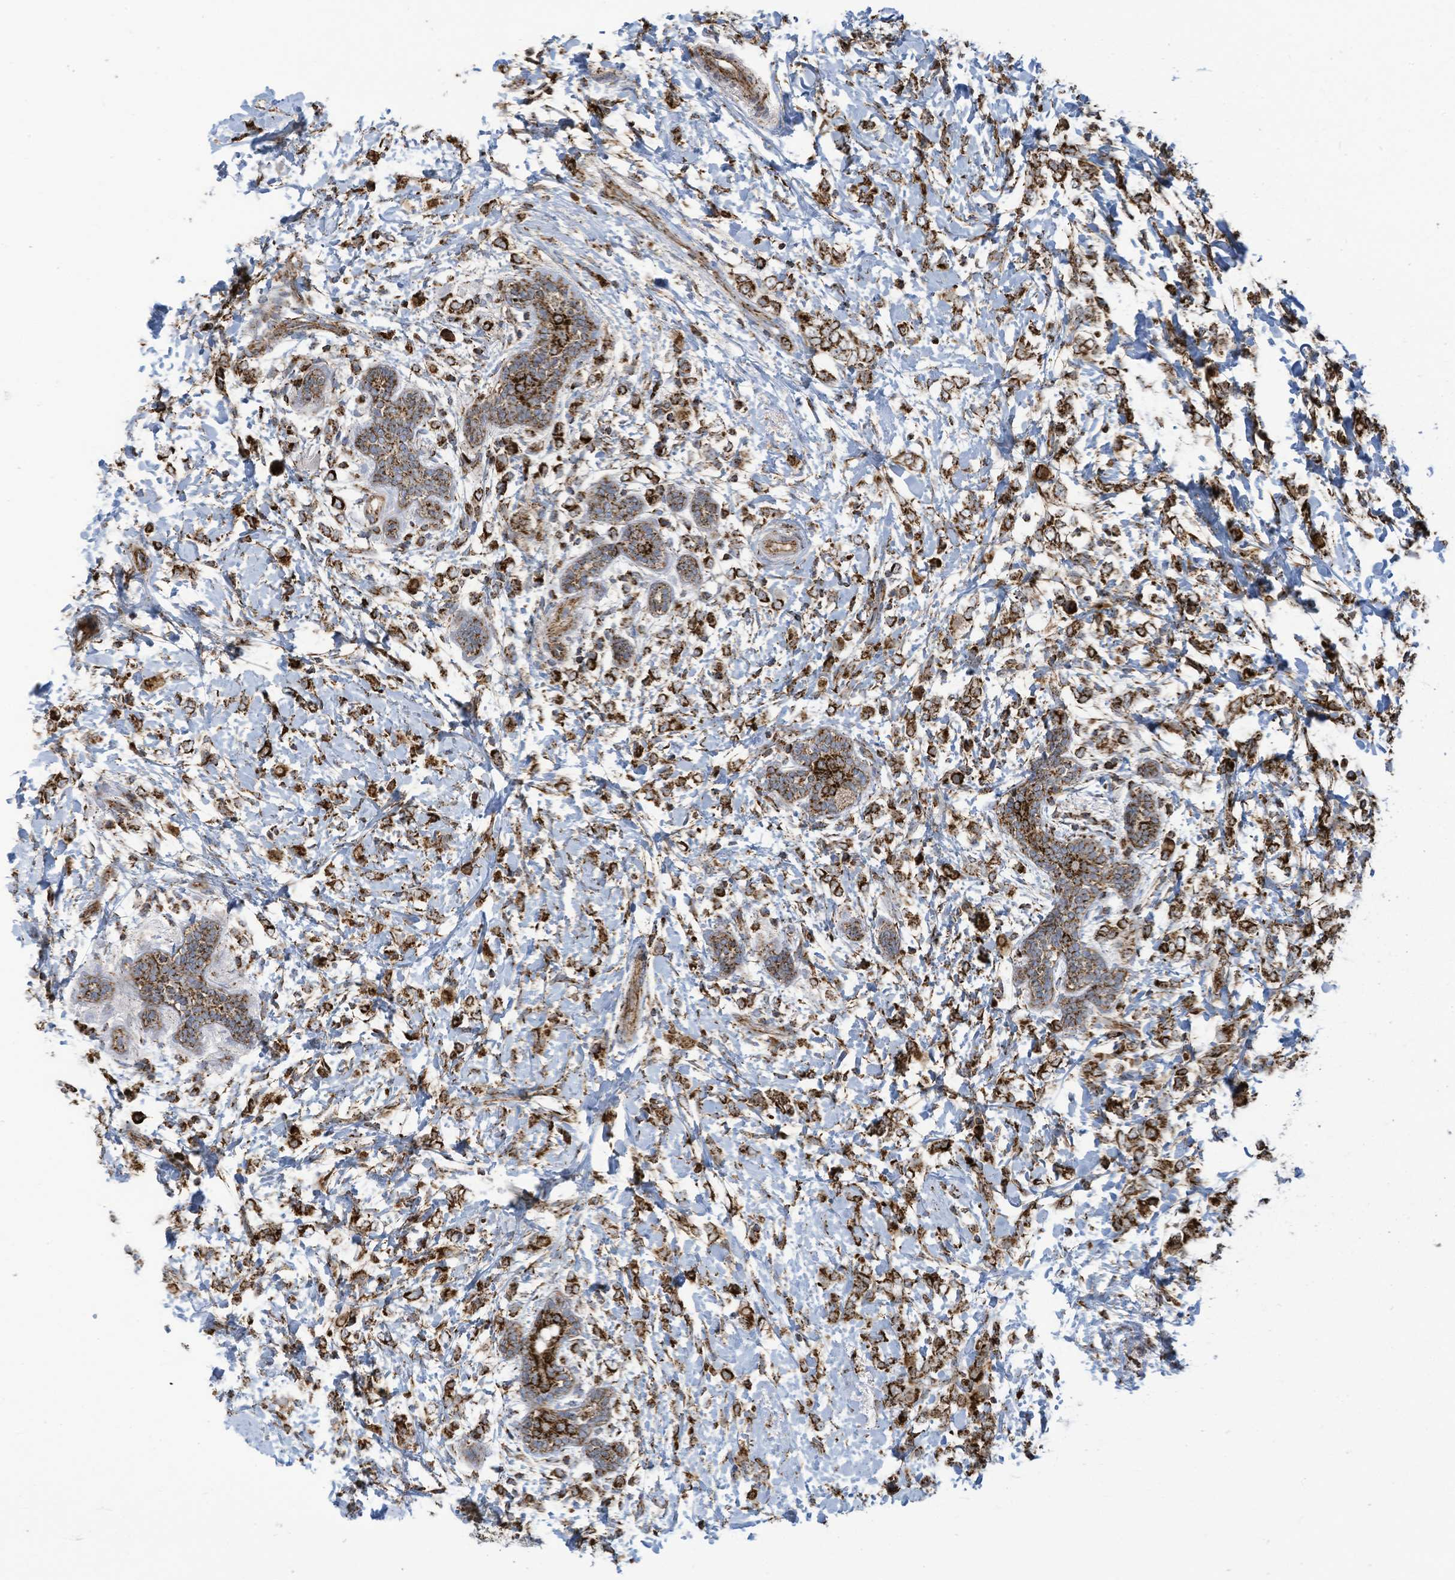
{"staining": {"intensity": "strong", "quantity": ">75%", "location": "cytoplasmic/membranous"}, "tissue": "breast cancer", "cell_type": "Tumor cells", "image_type": "cancer", "snomed": [{"axis": "morphology", "description": "Normal tissue, NOS"}, {"axis": "morphology", "description": "Lobular carcinoma"}, {"axis": "topography", "description": "Breast"}], "caption": "Lobular carcinoma (breast) stained for a protein (brown) demonstrates strong cytoplasmic/membranous positive staining in about >75% of tumor cells.", "gene": "COX10", "patient": {"sex": "female", "age": 47}}